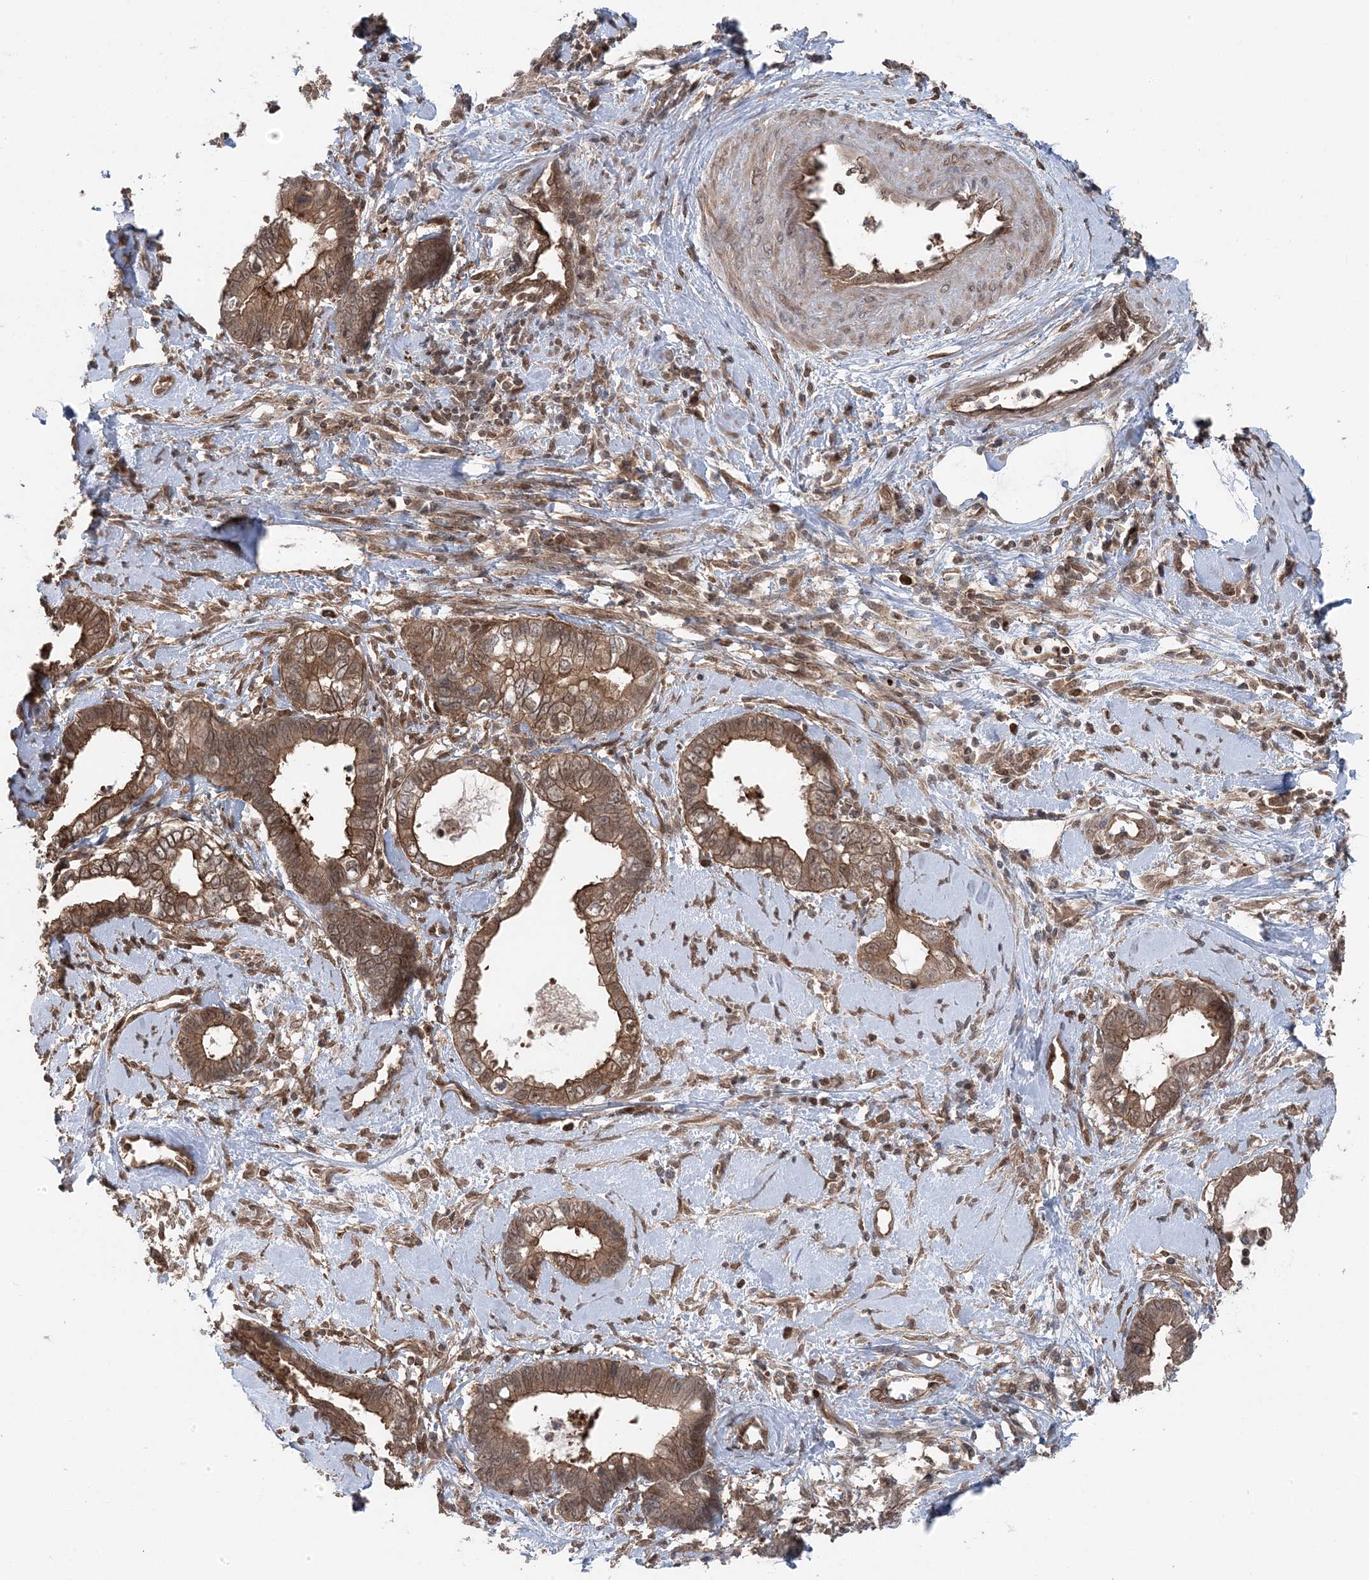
{"staining": {"intensity": "moderate", "quantity": ">75%", "location": "cytoplasmic/membranous"}, "tissue": "cervical cancer", "cell_type": "Tumor cells", "image_type": "cancer", "snomed": [{"axis": "morphology", "description": "Adenocarcinoma, NOS"}, {"axis": "topography", "description": "Cervix"}], "caption": "Immunohistochemistry (IHC) of adenocarcinoma (cervical) shows medium levels of moderate cytoplasmic/membranous staining in approximately >75% of tumor cells.", "gene": "MAPK1IP1L", "patient": {"sex": "female", "age": 44}}